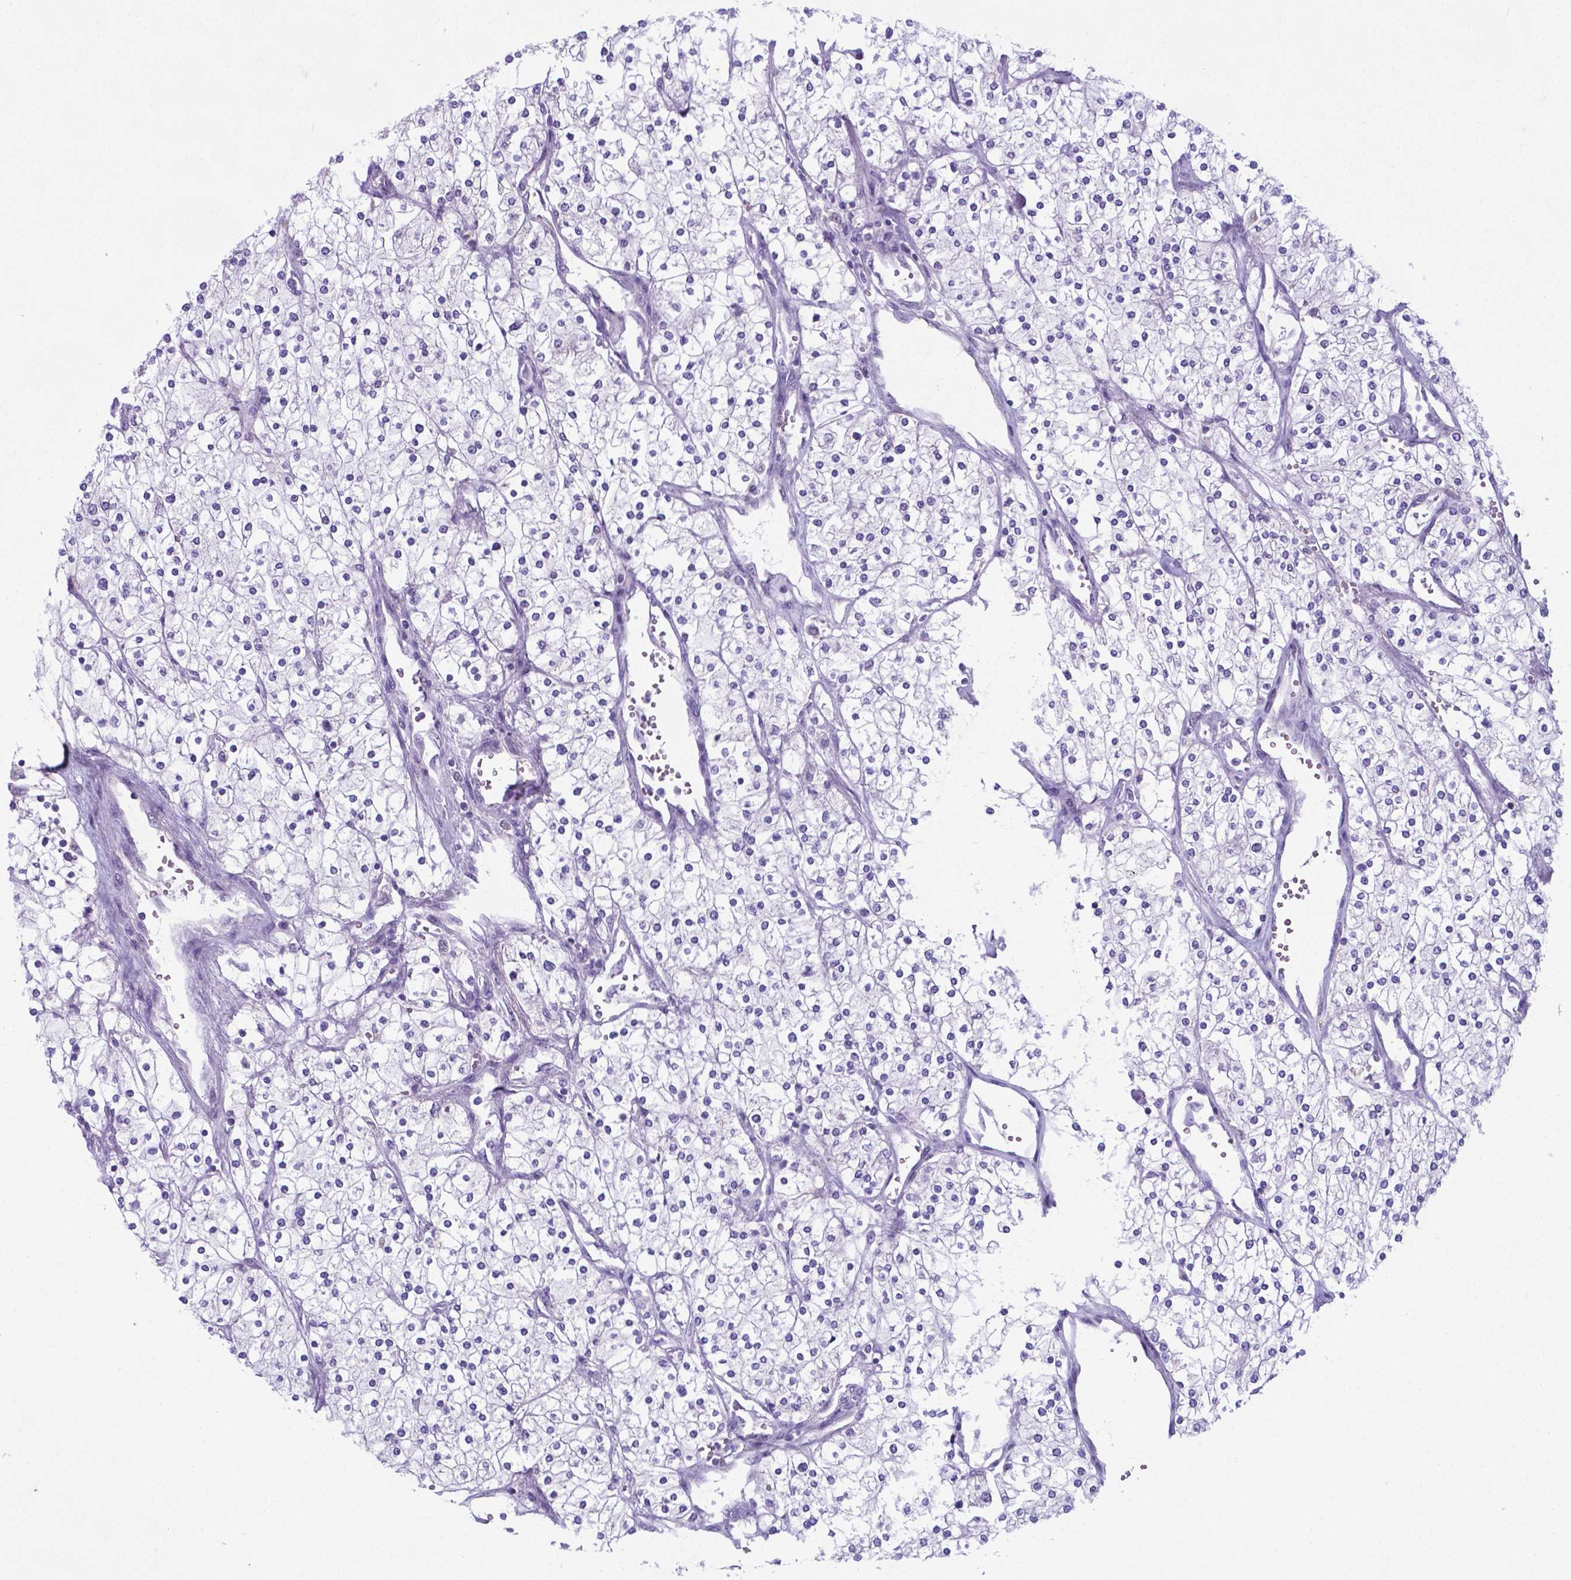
{"staining": {"intensity": "negative", "quantity": "none", "location": "none"}, "tissue": "renal cancer", "cell_type": "Tumor cells", "image_type": "cancer", "snomed": [{"axis": "morphology", "description": "Adenocarcinoma, NOS"}, {"axis": "topography", "description": "Kidney"}], "caption": "Photomicrograph shows no significant protein positivity in tumor cells of renal adenocarcinoma.", "gene": "AP5B1", "patient": {"sex": "male", "age": 80}}